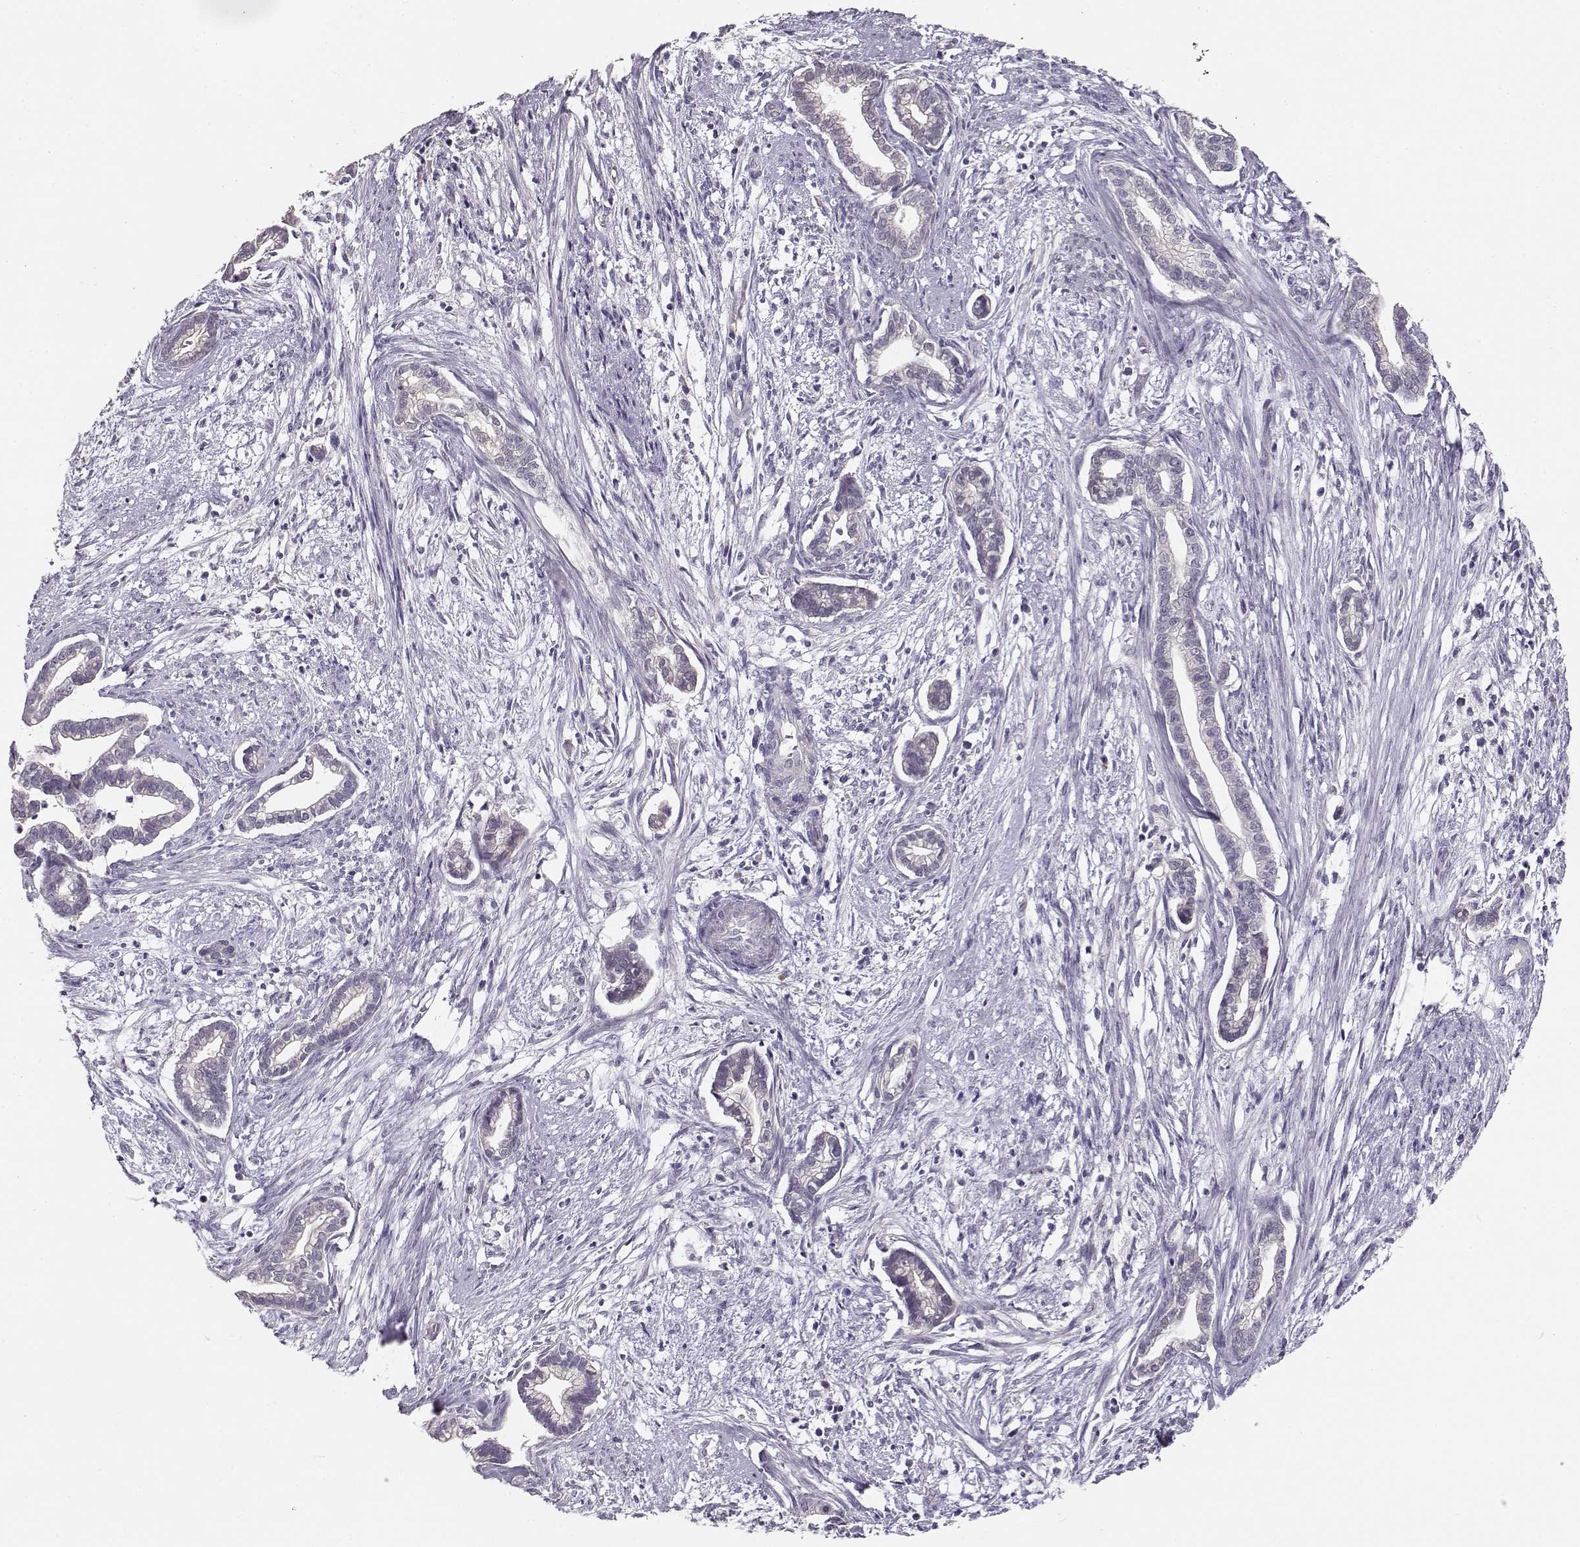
{"staining": {"intensity": "negative", "quantity": "none", "location": "none"}, "tissue": "cervical cancer", "cell_type": "Tumor cells", "image_type": "cancer", "snomed": [{"axis": "morphology", "description": "Adenocarcinoma, NOS"}, {"axis": "topography", "description": "Cervix"}], "caption": "Histopathology image shows no significant protein positivity in tumor cells of adenocarcinoma (cervical).", "gene": "GLIPR1L2", "patient": {"sex": "female", "age": 62}}